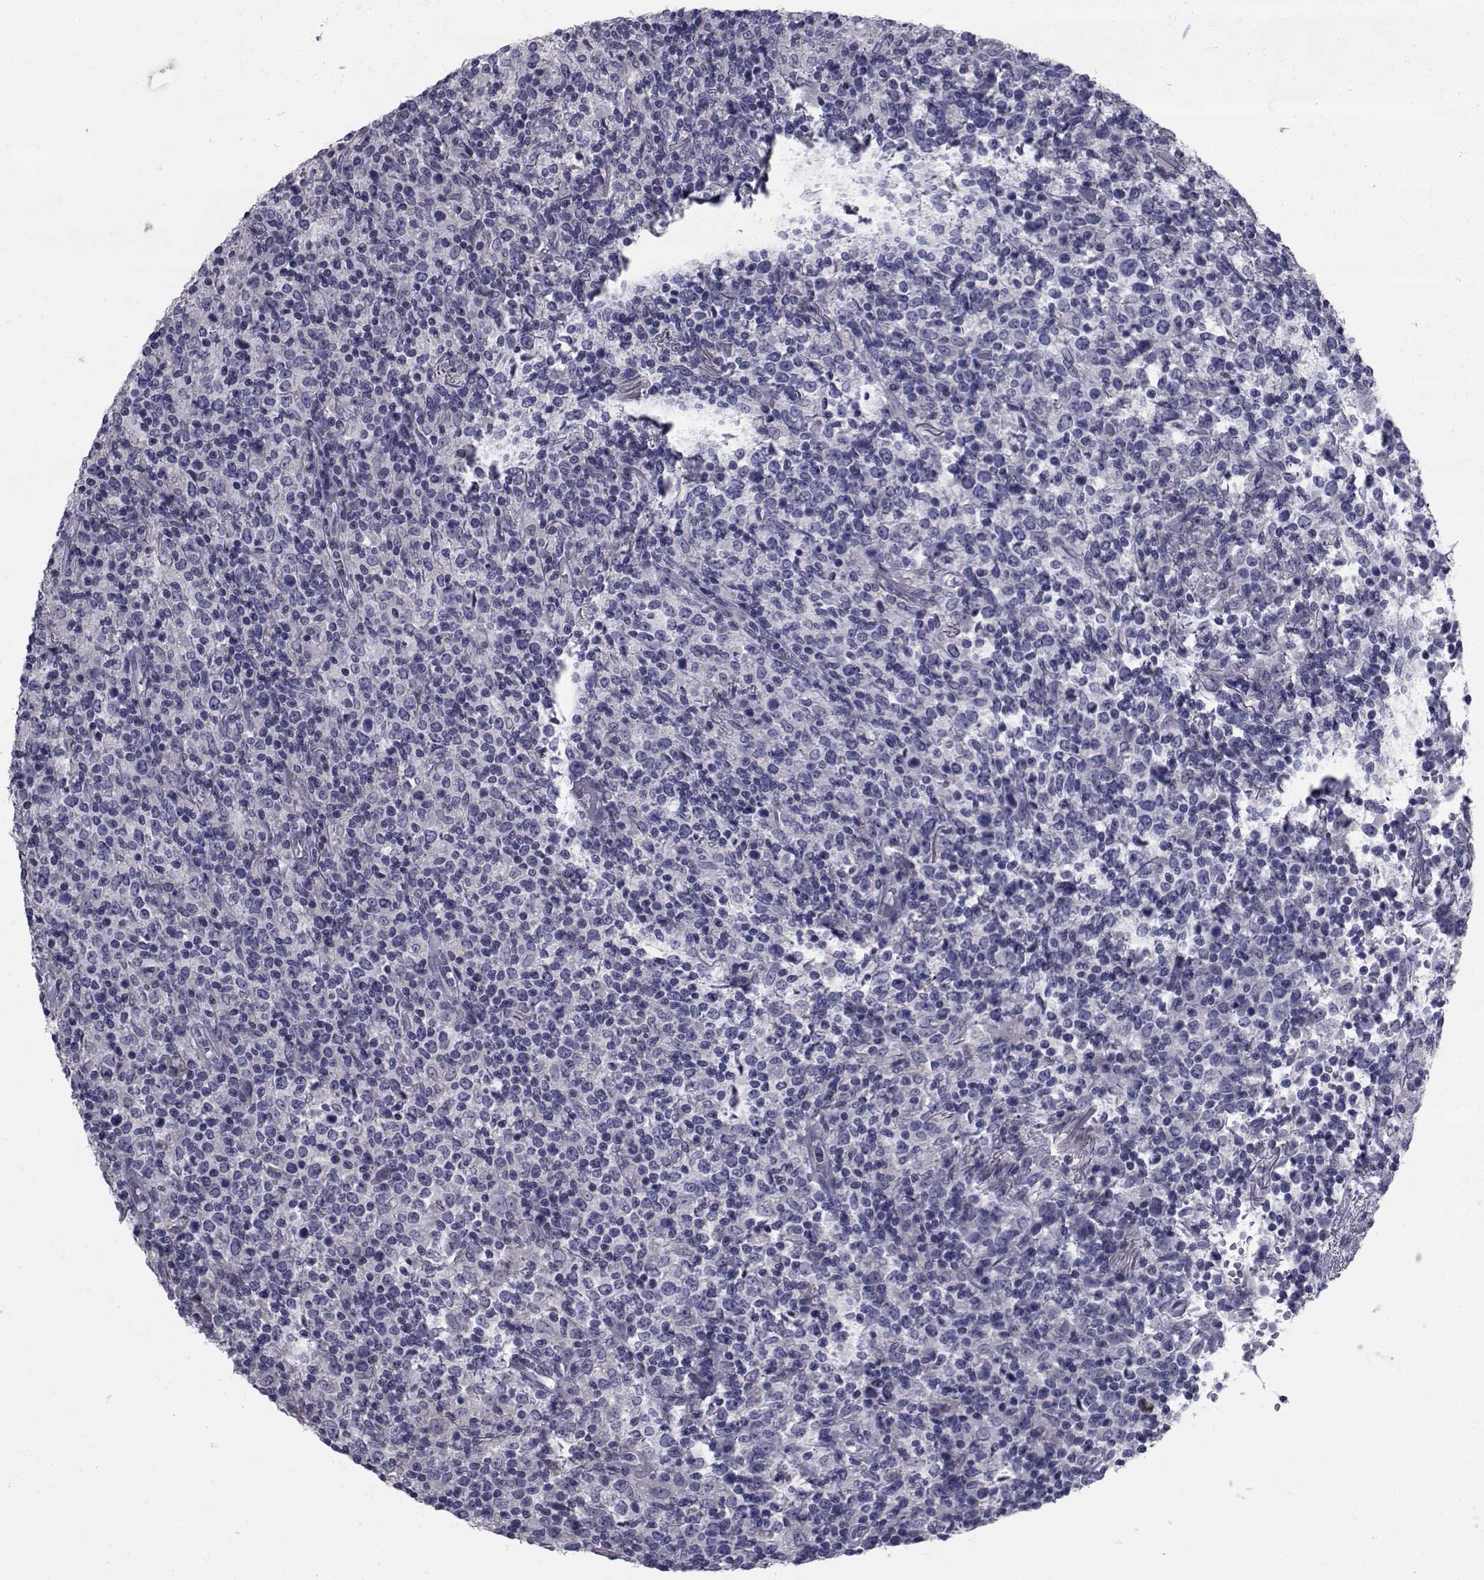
{"staining": {"intensity": "negative", "quantity": "none", "location": "none"}, "tissue": "lymphoma", "cell_type": "Tumor cells", "image_type": "cancer", "snomed": [{"axis": "morphology", "description": "Malignant lymphoma, non-Hodgkin's type, High grade"}, {"axis": "topography", "description": "Lung"}], "caption": "This is an IHC histopathology image of human high-grade malignant lymphoma, non-Hodgkin's type. There is no expression in tumor cells.", "gene": "CHRNA1", "patient": {"sex": "male", "age": 79}}